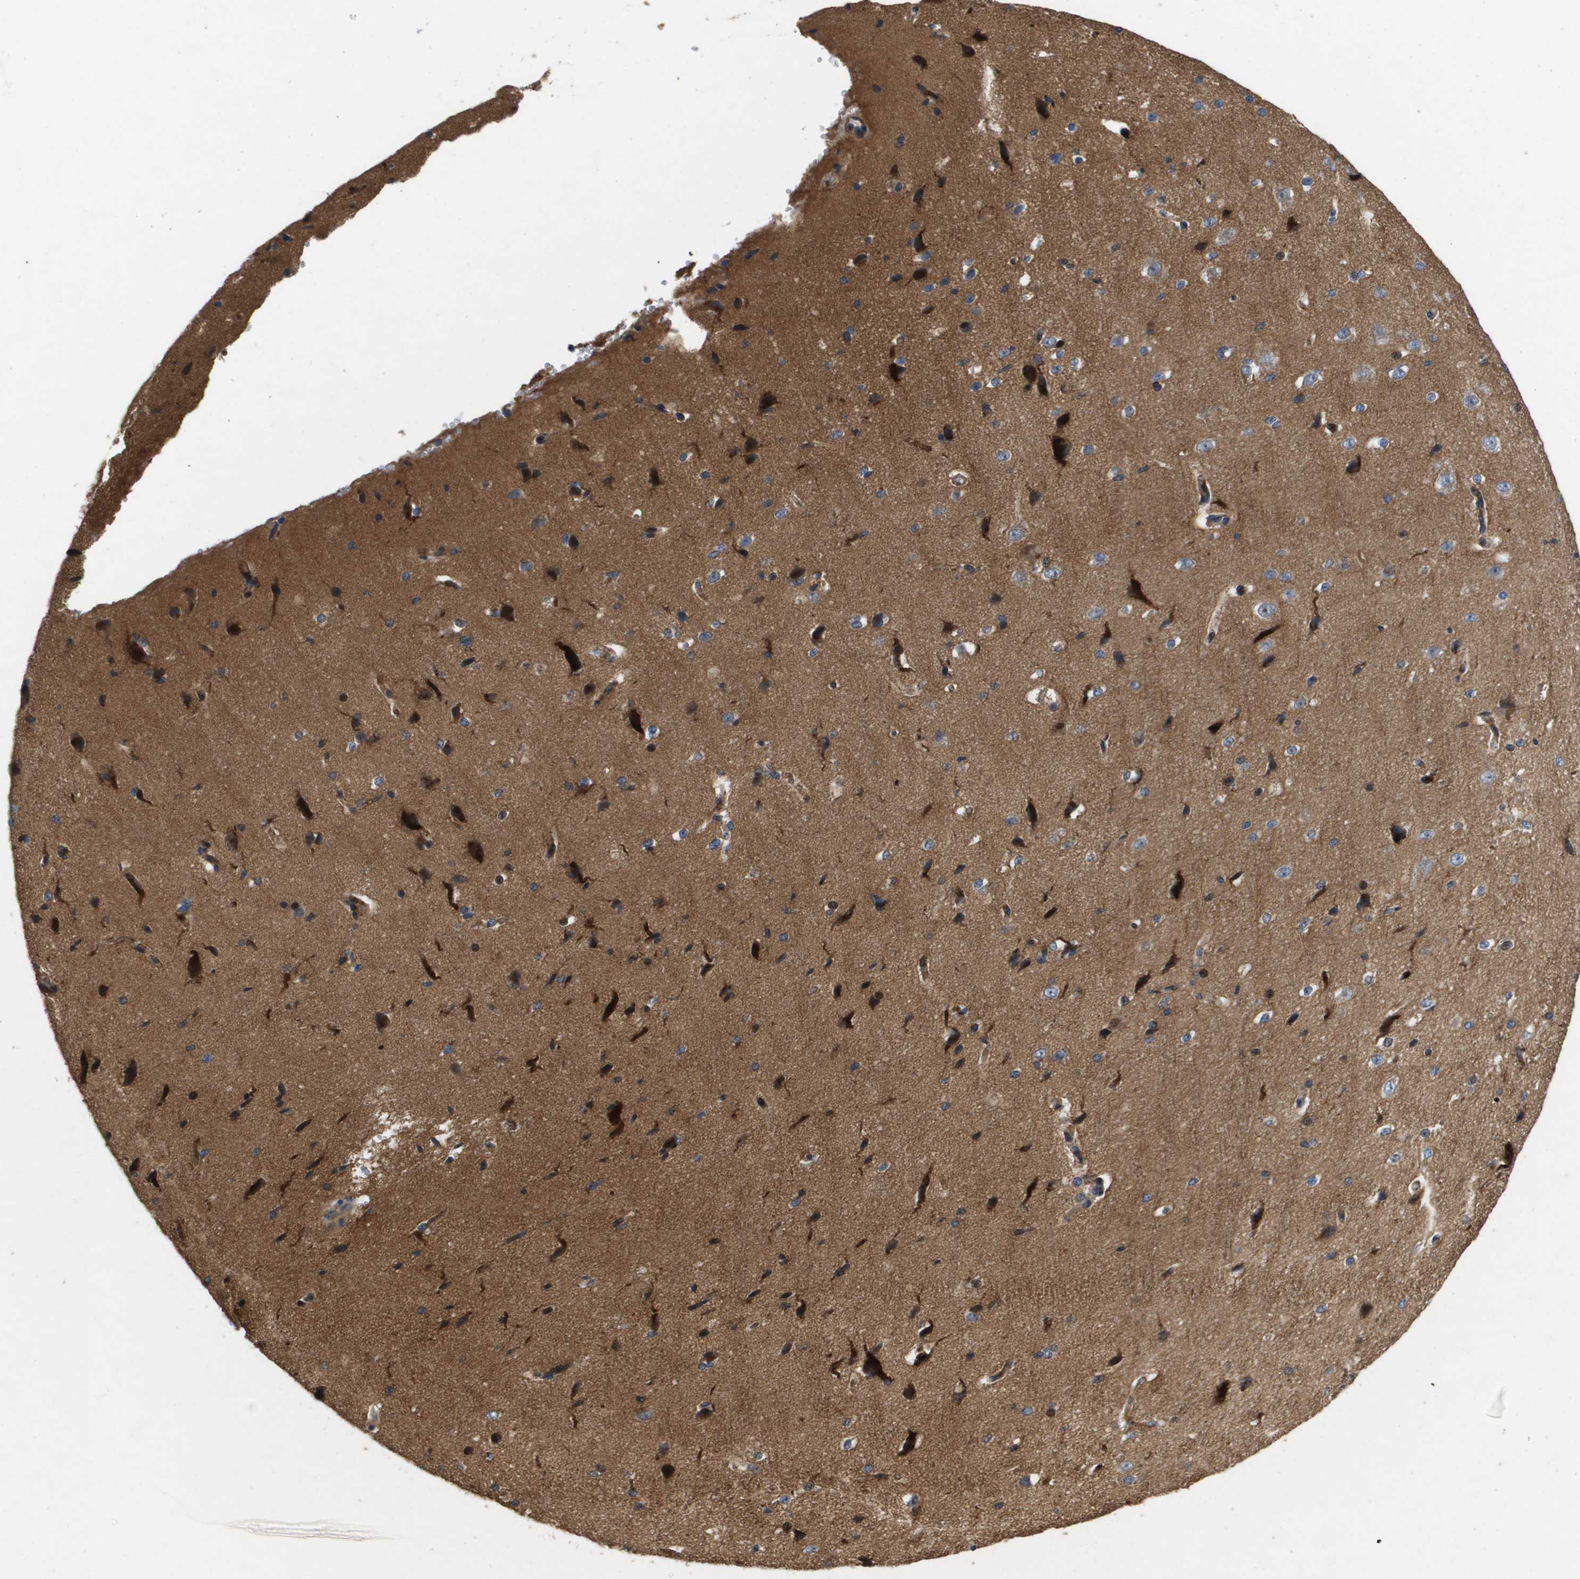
{"staining": {"intensity": "negative", "quantity": "none", "location": "none"}, "tissue": "cerebral cortex", "cell_type": "Endothelial cells", "image_type": "normal", "snomed": [{"axis": "morphology", "description": "Normal tissue, NOS"}, {"axis": "morphology", "description": "Developmental malformation"}, {"axis": "topography", "description": "Cerebral cortex"}], "caption": "Immunohistochemical staining of normal human cerebral cortex demonstrates no significant staining in endothelial cells. (DAB (3,3'-diaminobenzidine) immunohistochemistry (IHC), high magnification).", "gene": "ENTPD2", "patient": {"sex": "female", "age": 30}}